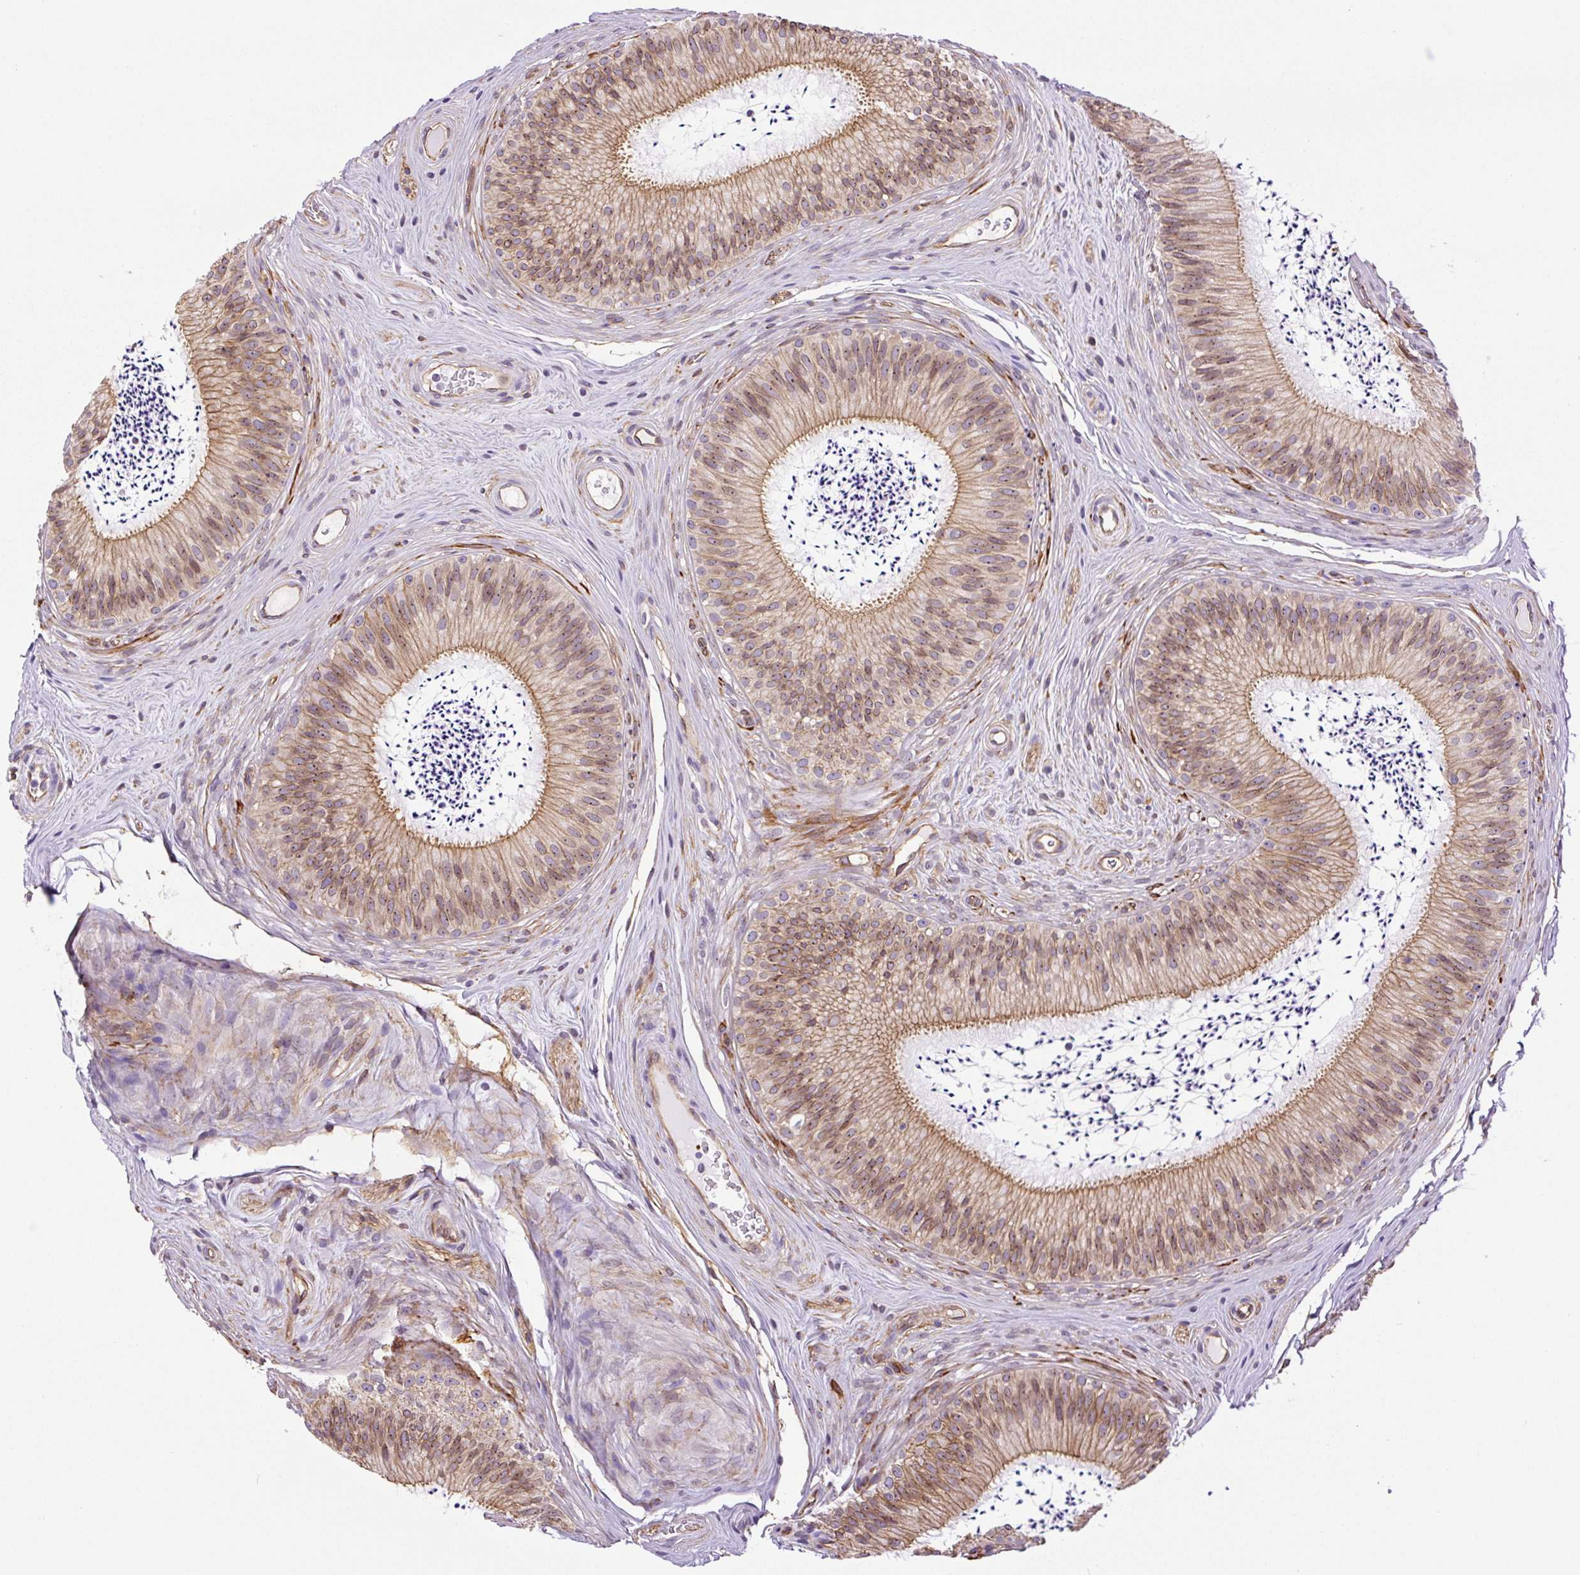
{"staining": {"intensity": "moderate", "quantity": ">75%", "location": "cytoplasmic/membranous,nuclear"}, "tissue": "epididymis", "cell_type": "Glandular cells", "image_type": "normal", "snomed": [{"axis": "morphology", "description": "Normal tissue, NOS"}, {"axis": "topography", "description": "Epididymis"}], "caption": "Protein expression analysis of unremarkable human epididymis reveals moderate cytoplasmic/membranous,nuclear expression in about >75% of glandular cells. (IHC, brightfield microscopy, high magnification).", "gene": "MYO5C", "patient": {"sex": "male", "age": 24}}